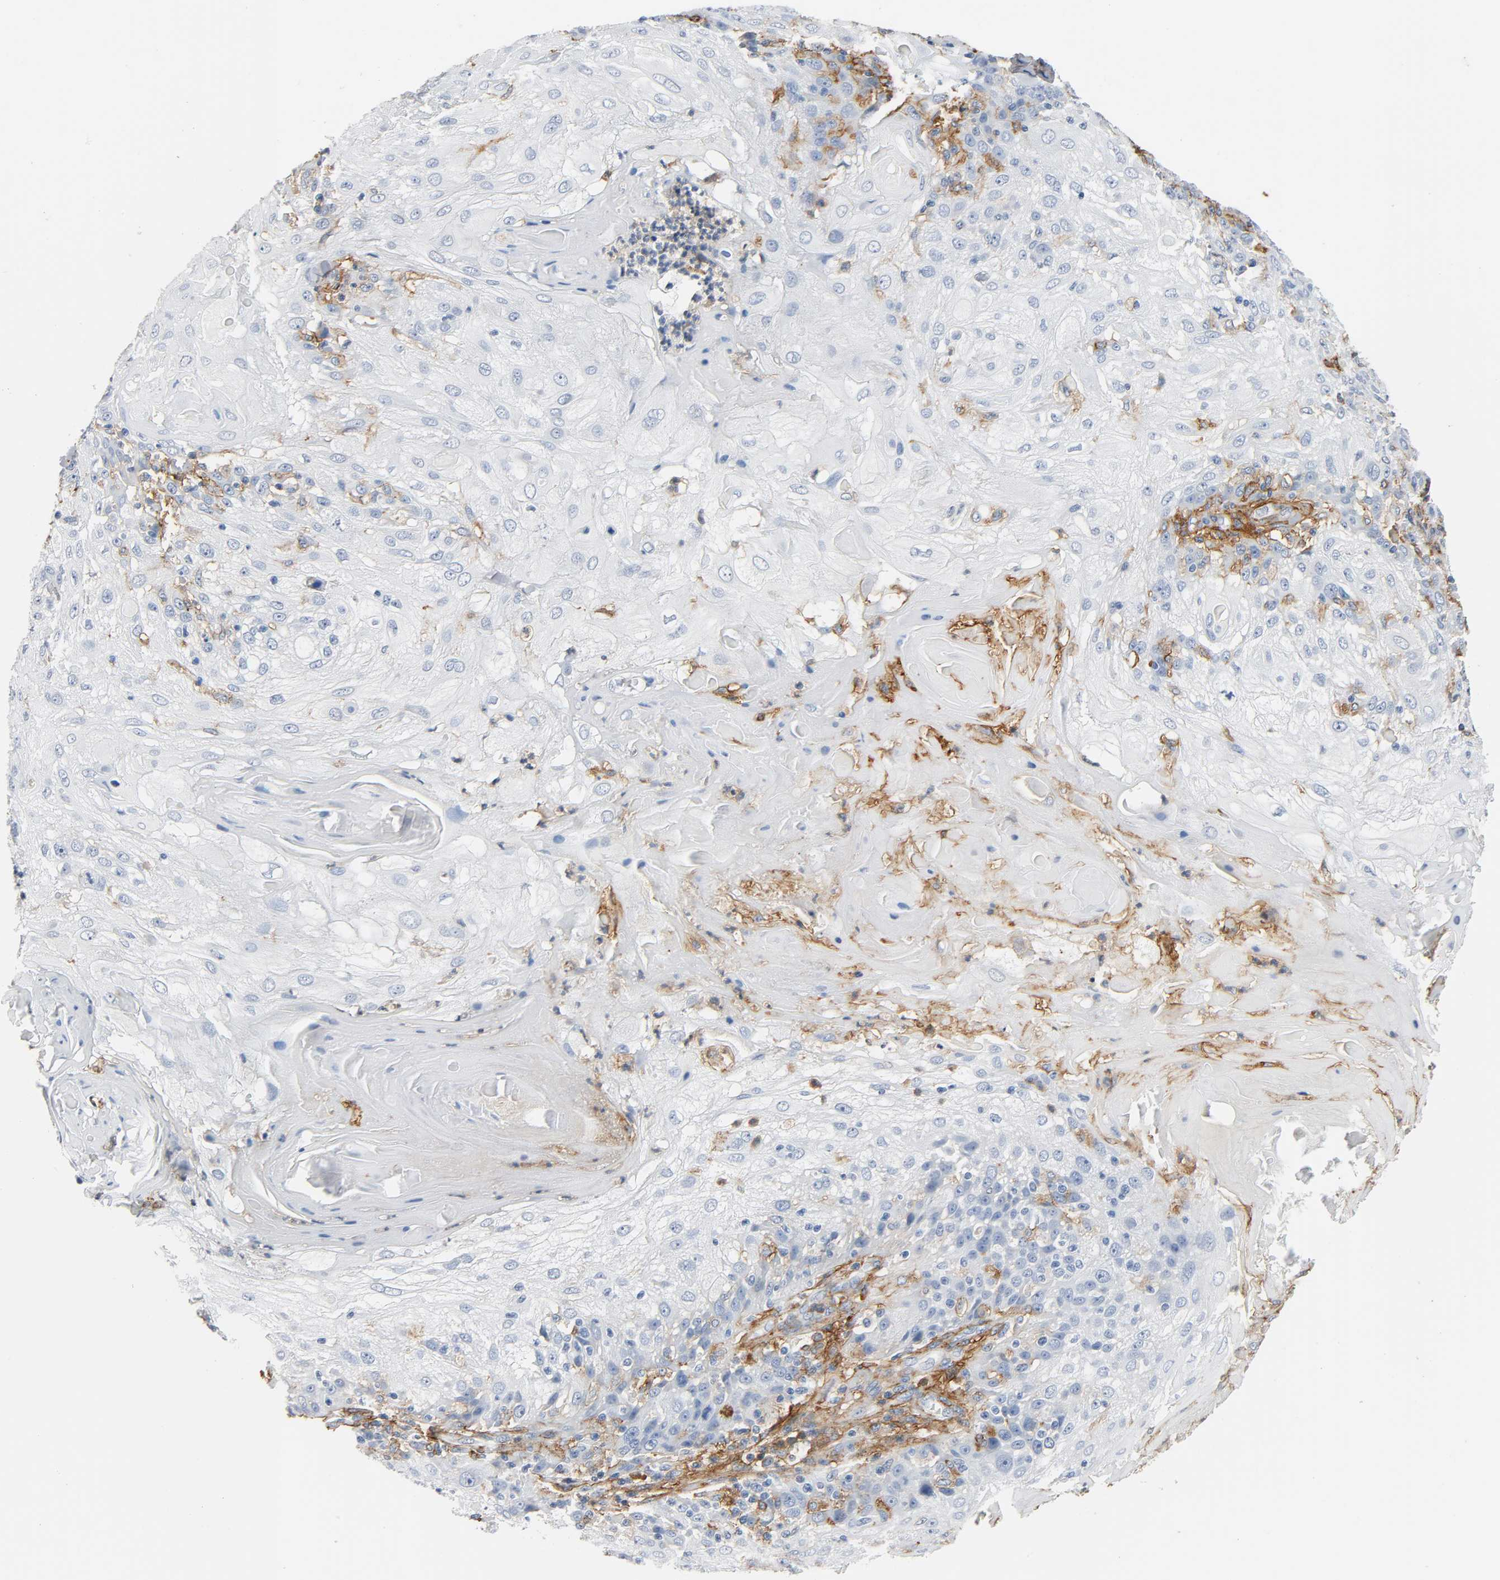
{"staining": {"intensity": "negative", "quantity": "none", "location": "none"}, "tissue": "skin cancer", "cell_type": "Tumor cells", "image_type": "cancer", "snomed": [{"axis": "morphology", "description": "Normal tissue, NOS"}, {"axis": "morphology", "description": "Squamous cell carcinoma, NOS"}, {"axis": "topography", "description": "Skin"}], "caption": "The histopathology image demonstrates no staining of tumor cells in skin cancer.", "gene": "ANPEP", "patient": {"sex": "female", "age": 83}}